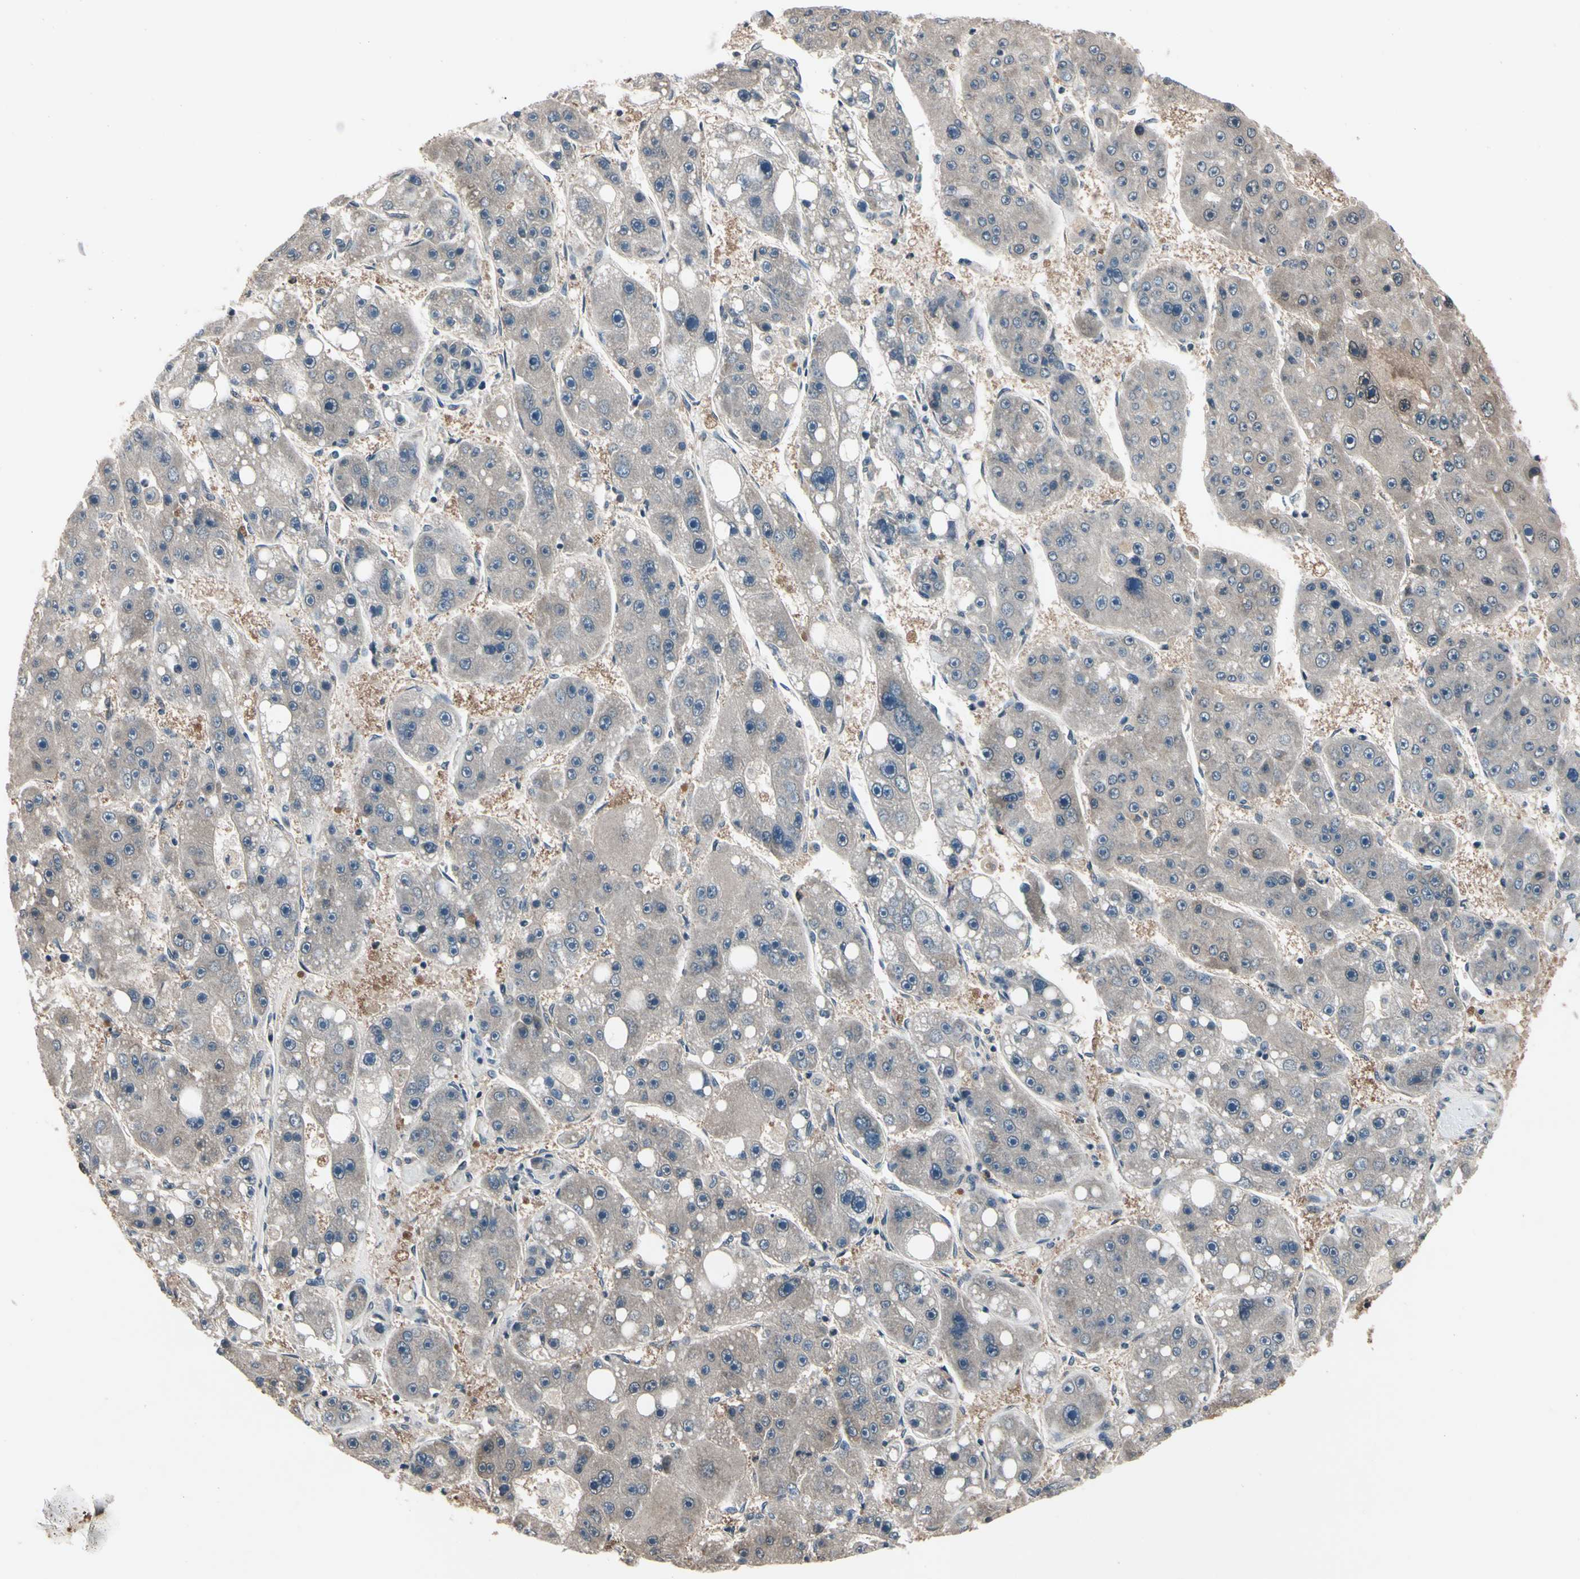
{"staining": {"intensity": "moderate", "quantity": "25%-75%", "location": "cytoplasmic/membranous"}, "tissue": "liver cancer", "cell_type": "Tumor cells", "image_type": "cancer", "snomed": [{"axis": "morphology", "description": "Carcinoma, Hepatocellular, NOS"}, {"axis": "topography", "description": "Liver"}], "caption": "Protein expression analysis of human liver hepatocellular carcinoma reveals moderate cytoplasmic/membranous expression in about 25%-75% of tumor cells. (Stains: DAB in brown, nuclei in blue, Microscopy: brightfield microscopy at high magnification).", "gene": "PRDX6", "patient": {"sex": "female", "age": 61}}